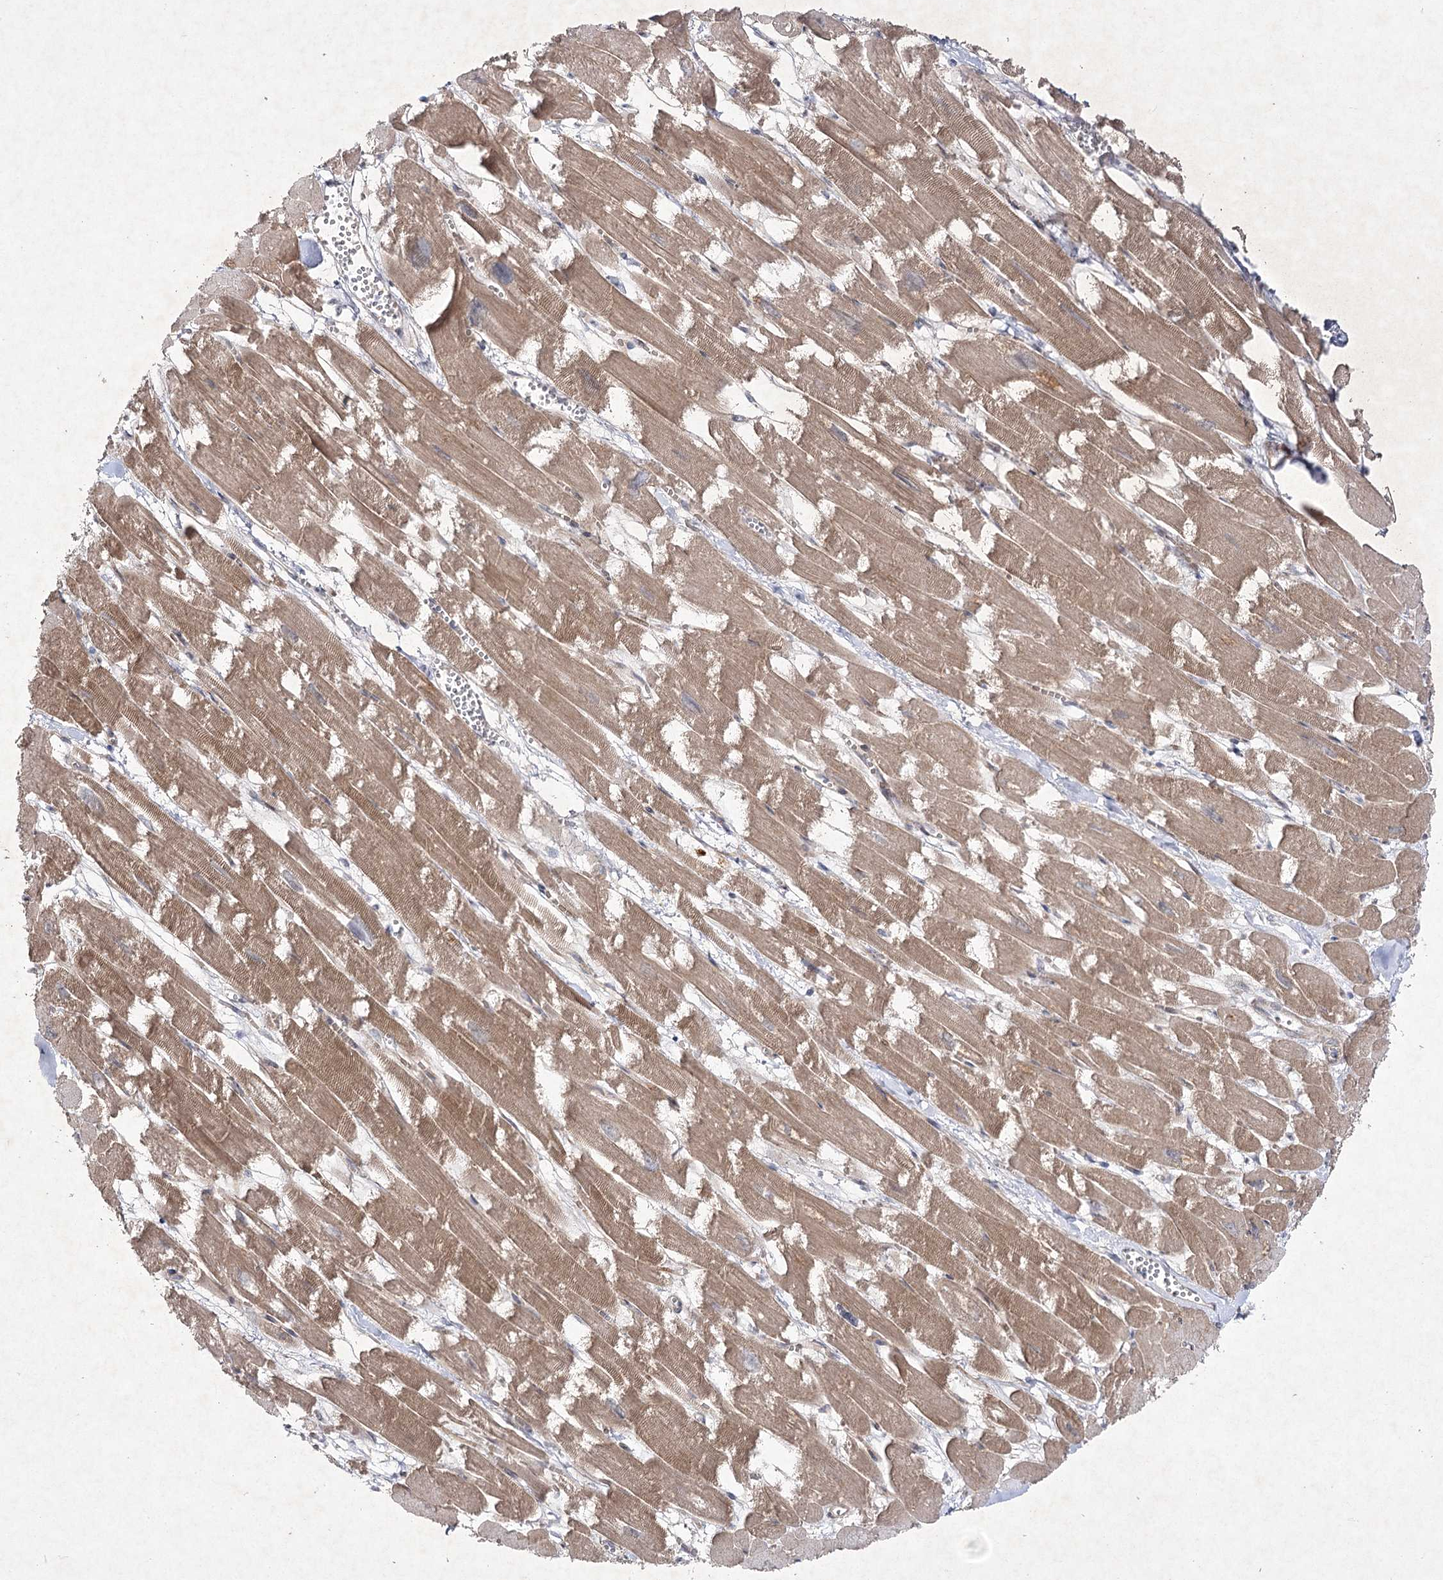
{"staining": {"intensity": "moderate", "quantity": ">75%", "location": "cytoplasmic/membranous"}, "tissue": "heart muscle", "cell_type": "Cardiomyocytes", "image_type": "normal", "snomed": [{"axis": "morphology", "description": "Normal tissue, NOS"}, {"axis": "topography", "description": "Heart"}], "caption": "Protein expression by IHC shows moderate cytoplasmic/membranous positivity in approximately >75% of cardiomyocytes in unremarkable heart muscle.", "gene": "CIB2", "patient": {"sex": "male", "age": 54}}